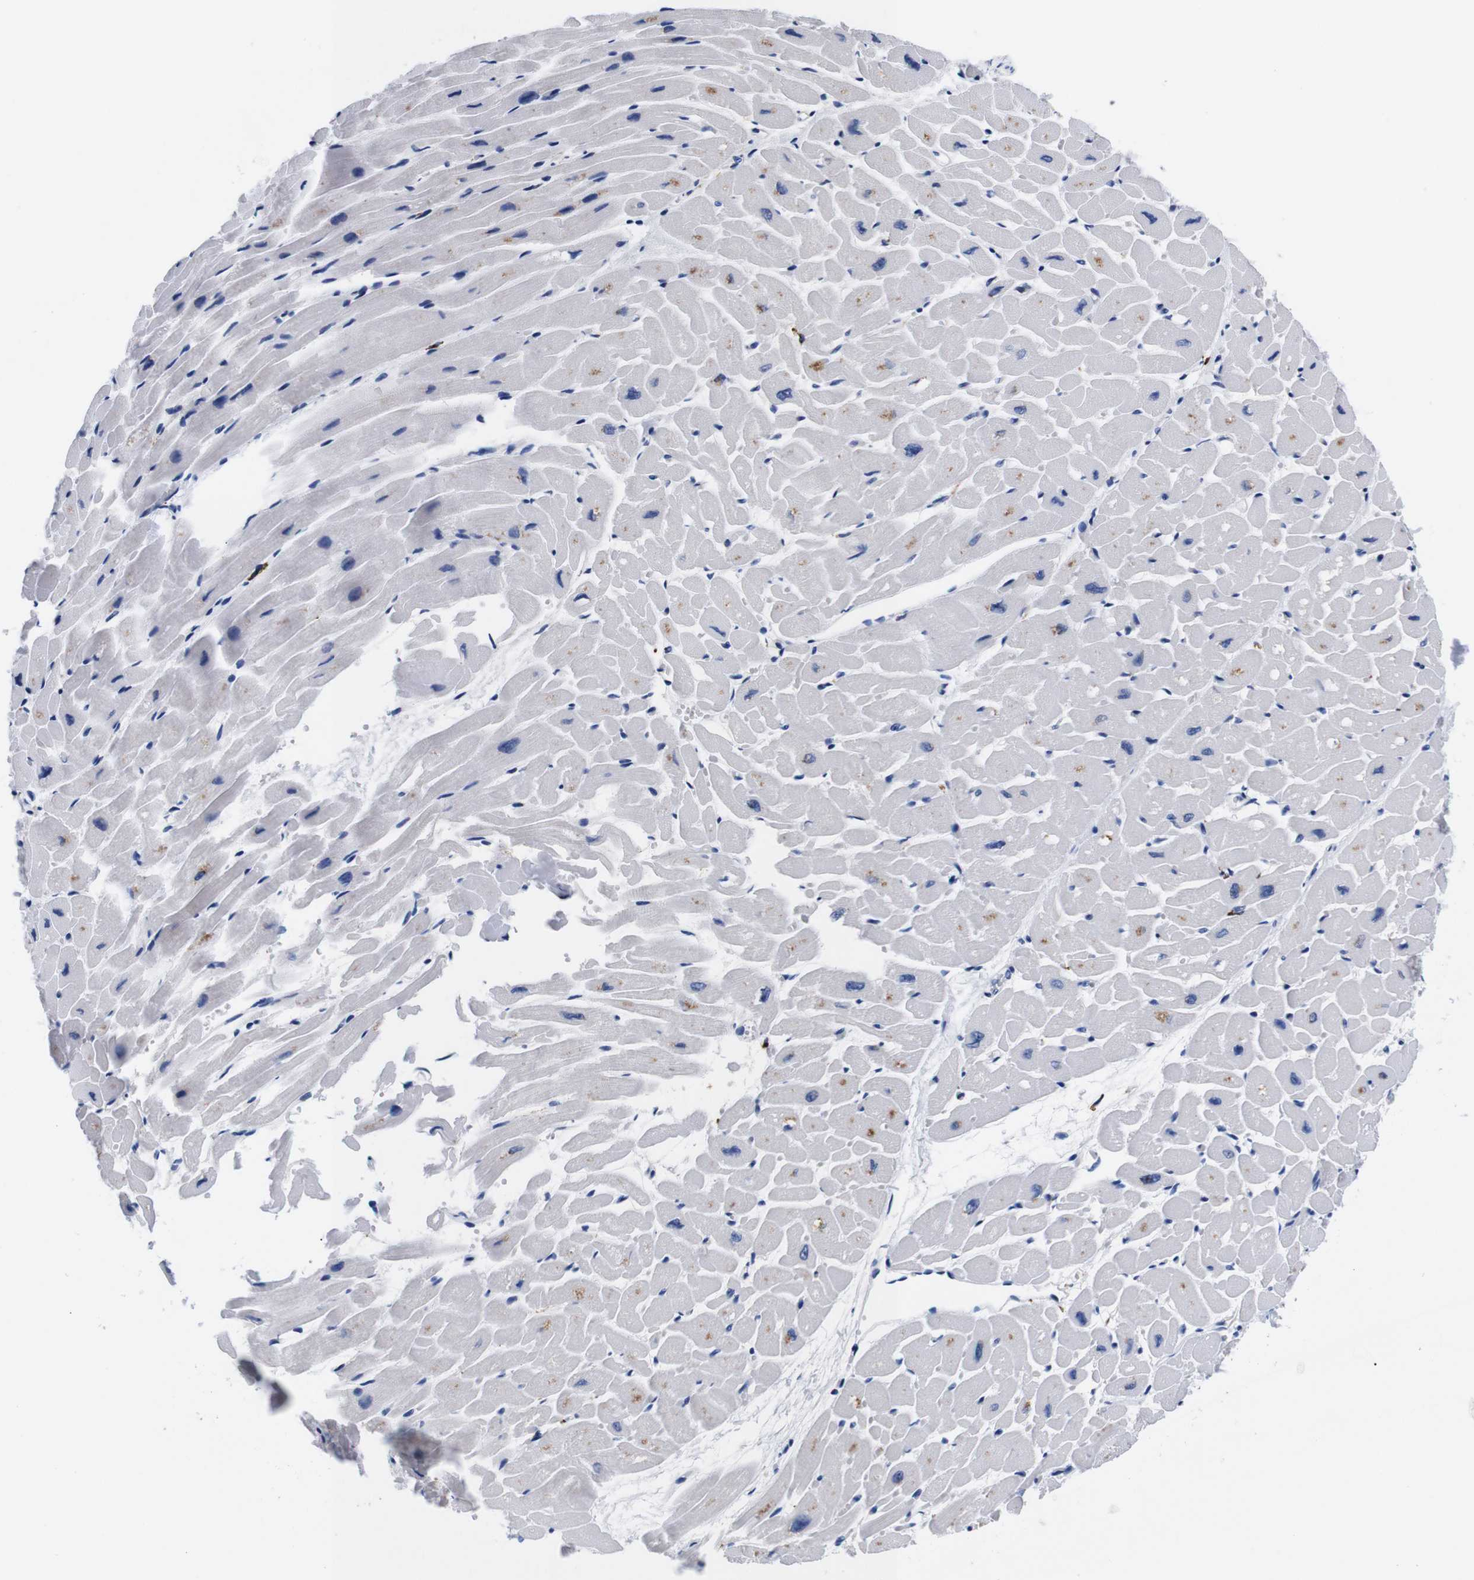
{"staining": {"intensity": "moderate", "quantity": "25%-75%", "location": "cytoplasmic/membranous"}, "tissue": "heart muscle", "cell_type": "Cardiomyocytes", "image_type": "normal", "snomed": [{"axis": "morphology", "description": "Normal tissue, NOS"}, {"axis": "topography", "description": "Heart"}], "caption": "IHC of normal human heart muscle demonstrates medium levels of moderate cytoplasmic/membranous expression in about 25%-75% of cardiomyocytes.", "gene": "ENSG00000248993", "patient": {"sex": "male", "age": 45}}